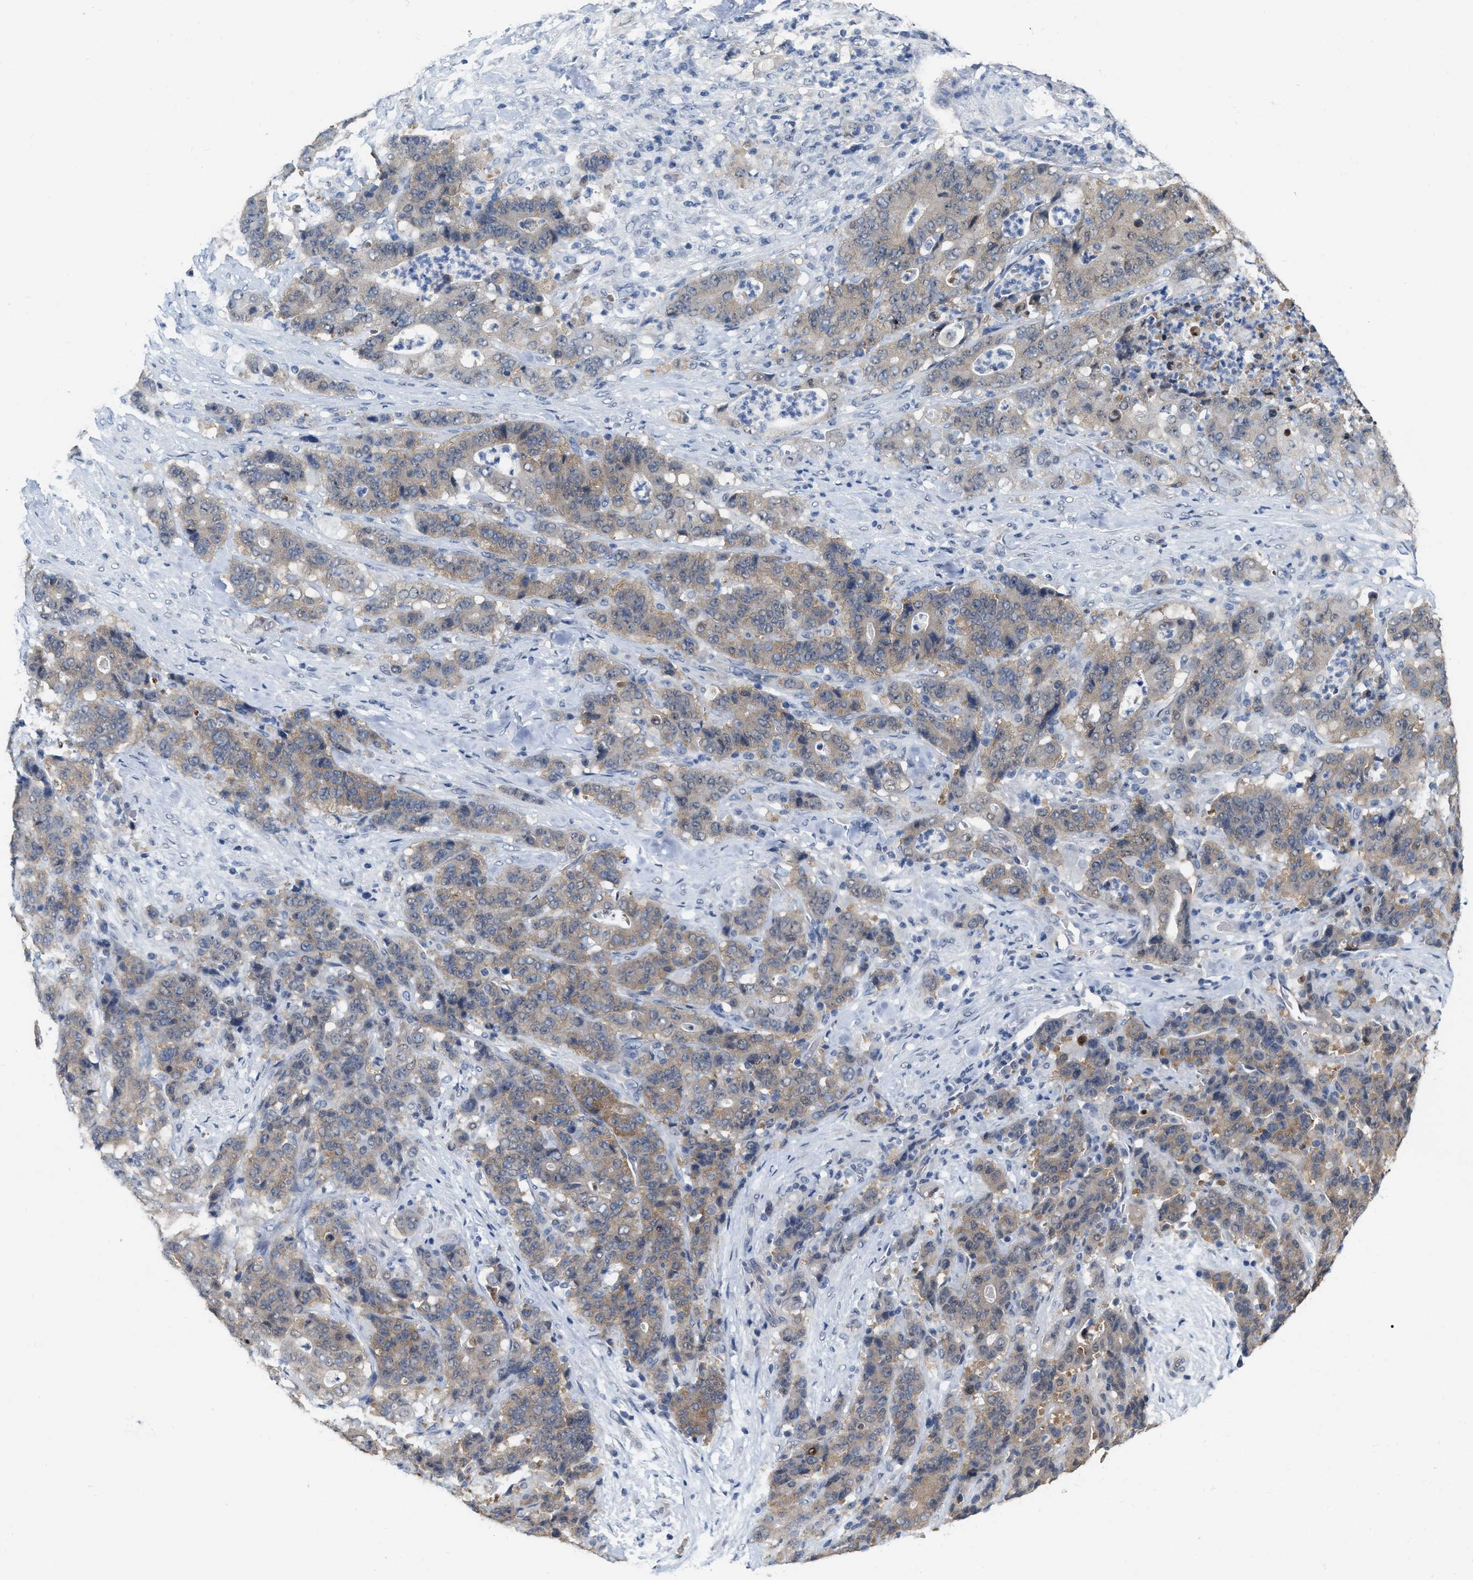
{"staining": {"intensity": "weak", "quantity": ">75%", "location": "cytoplasmic/membranous"}, "tissue": "stomach cancer", "cell_type": "Tumor cells", "image_type": "cancer", "snomed": [{"axis": "morphology", "description": "Adenocarcinoma, NOS"}, {"axis": "topography", "description": "Stomach"}], "caption": "Immunohistochemistry of stomach cancer demonstrates low levels of weak cytoplasmic/membranous staining in about >75% of tumor cells. (DAB = brown stain, brightfield microscopy at high magnification).", "gene": "RUVBL1", "patient": {"sex": "female", "age": 73}}